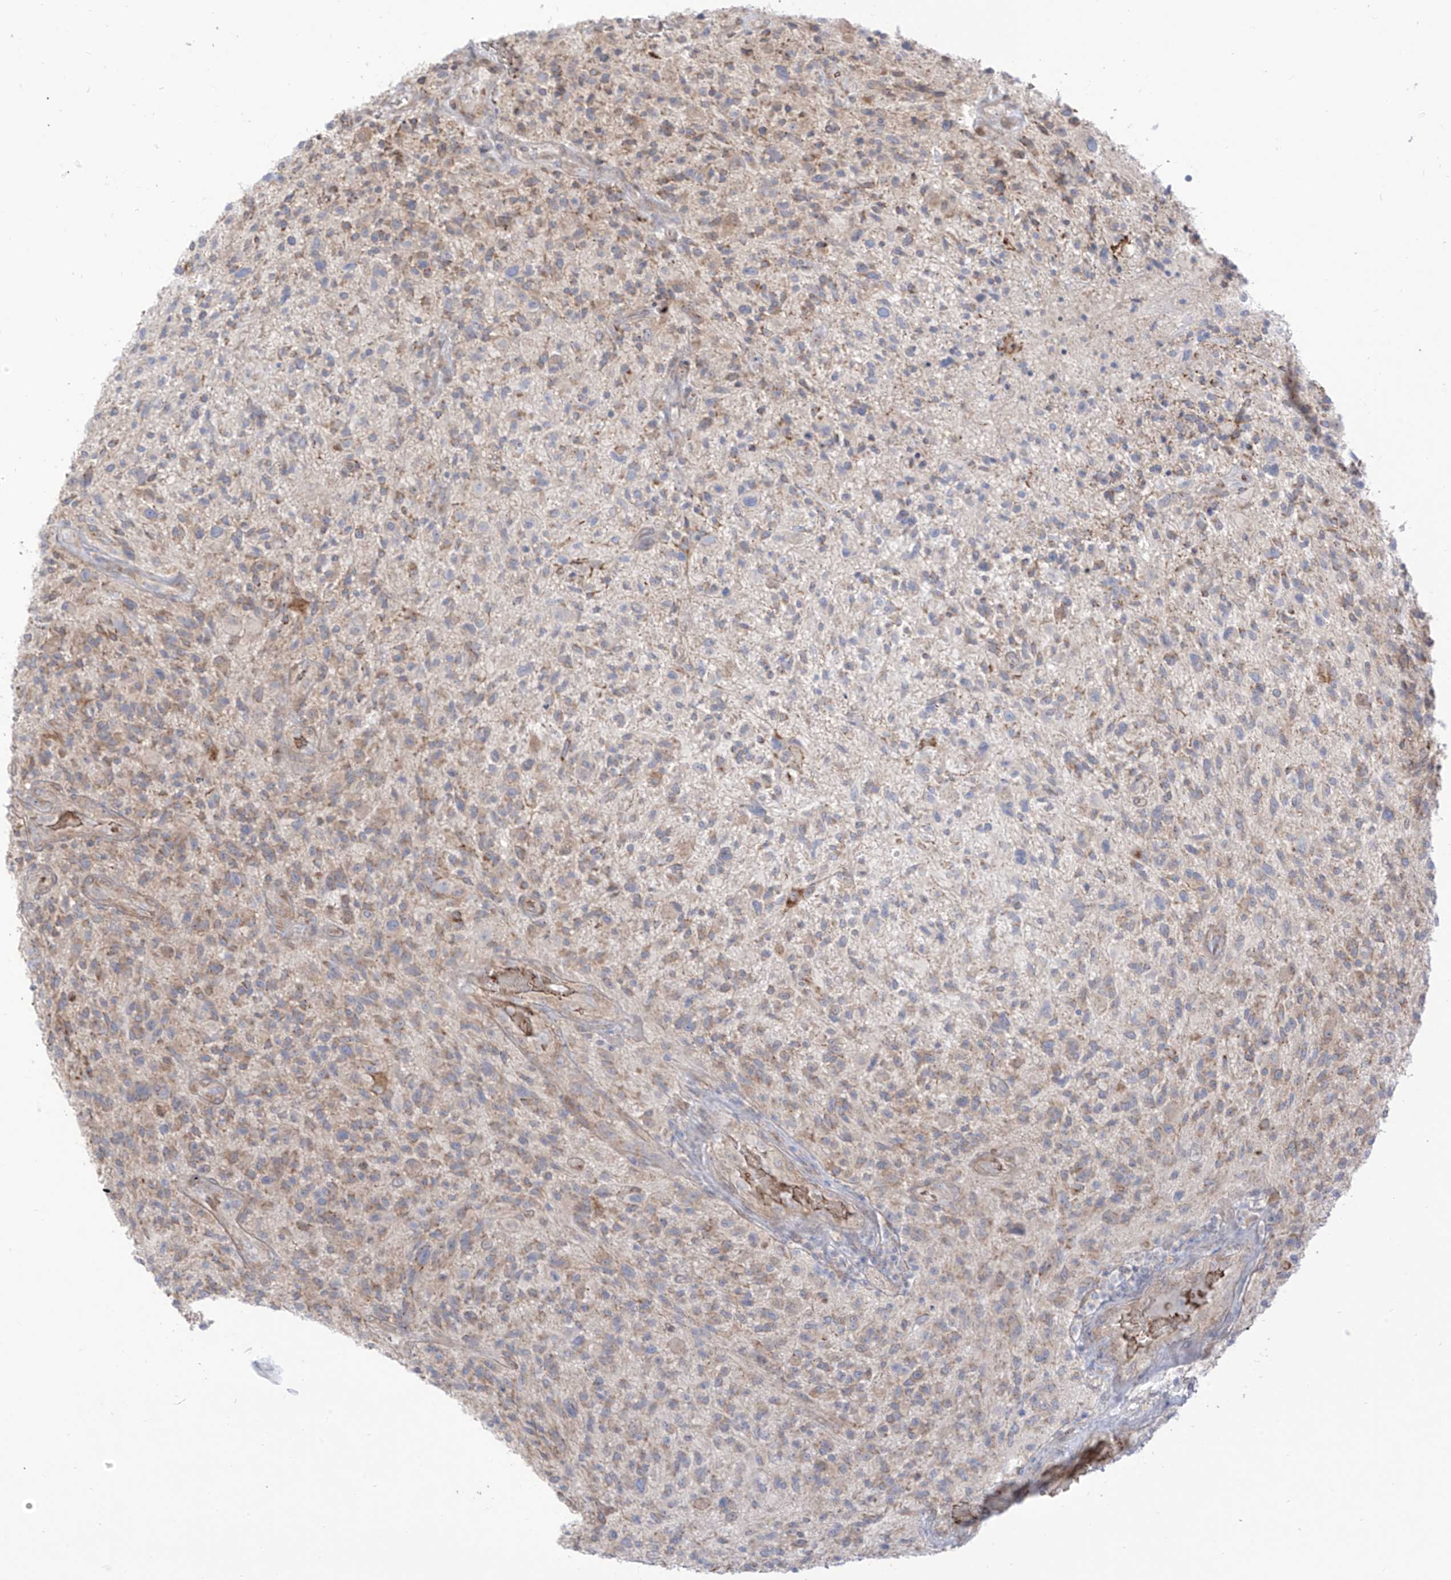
{"staining": {"intensity": "weak", "quantity": "25%-75%", "location": "cytoplasmic/membranous"}, "tissue": "glioma", "cell_type": "Tumor cells", "image_type": "cancer", "snomed": [{"axis": "morphology", "description": "Glioma, malignant, High grade"}, {"axis": "topography", "description": "Brain"}], "caption": "Human malignant glioma (high-grade) stained with a protein marker demonstrates weak staining in tumor cells.", "gene": "ARHGEF40", "patient": {"sex": "male", "age": 47}}